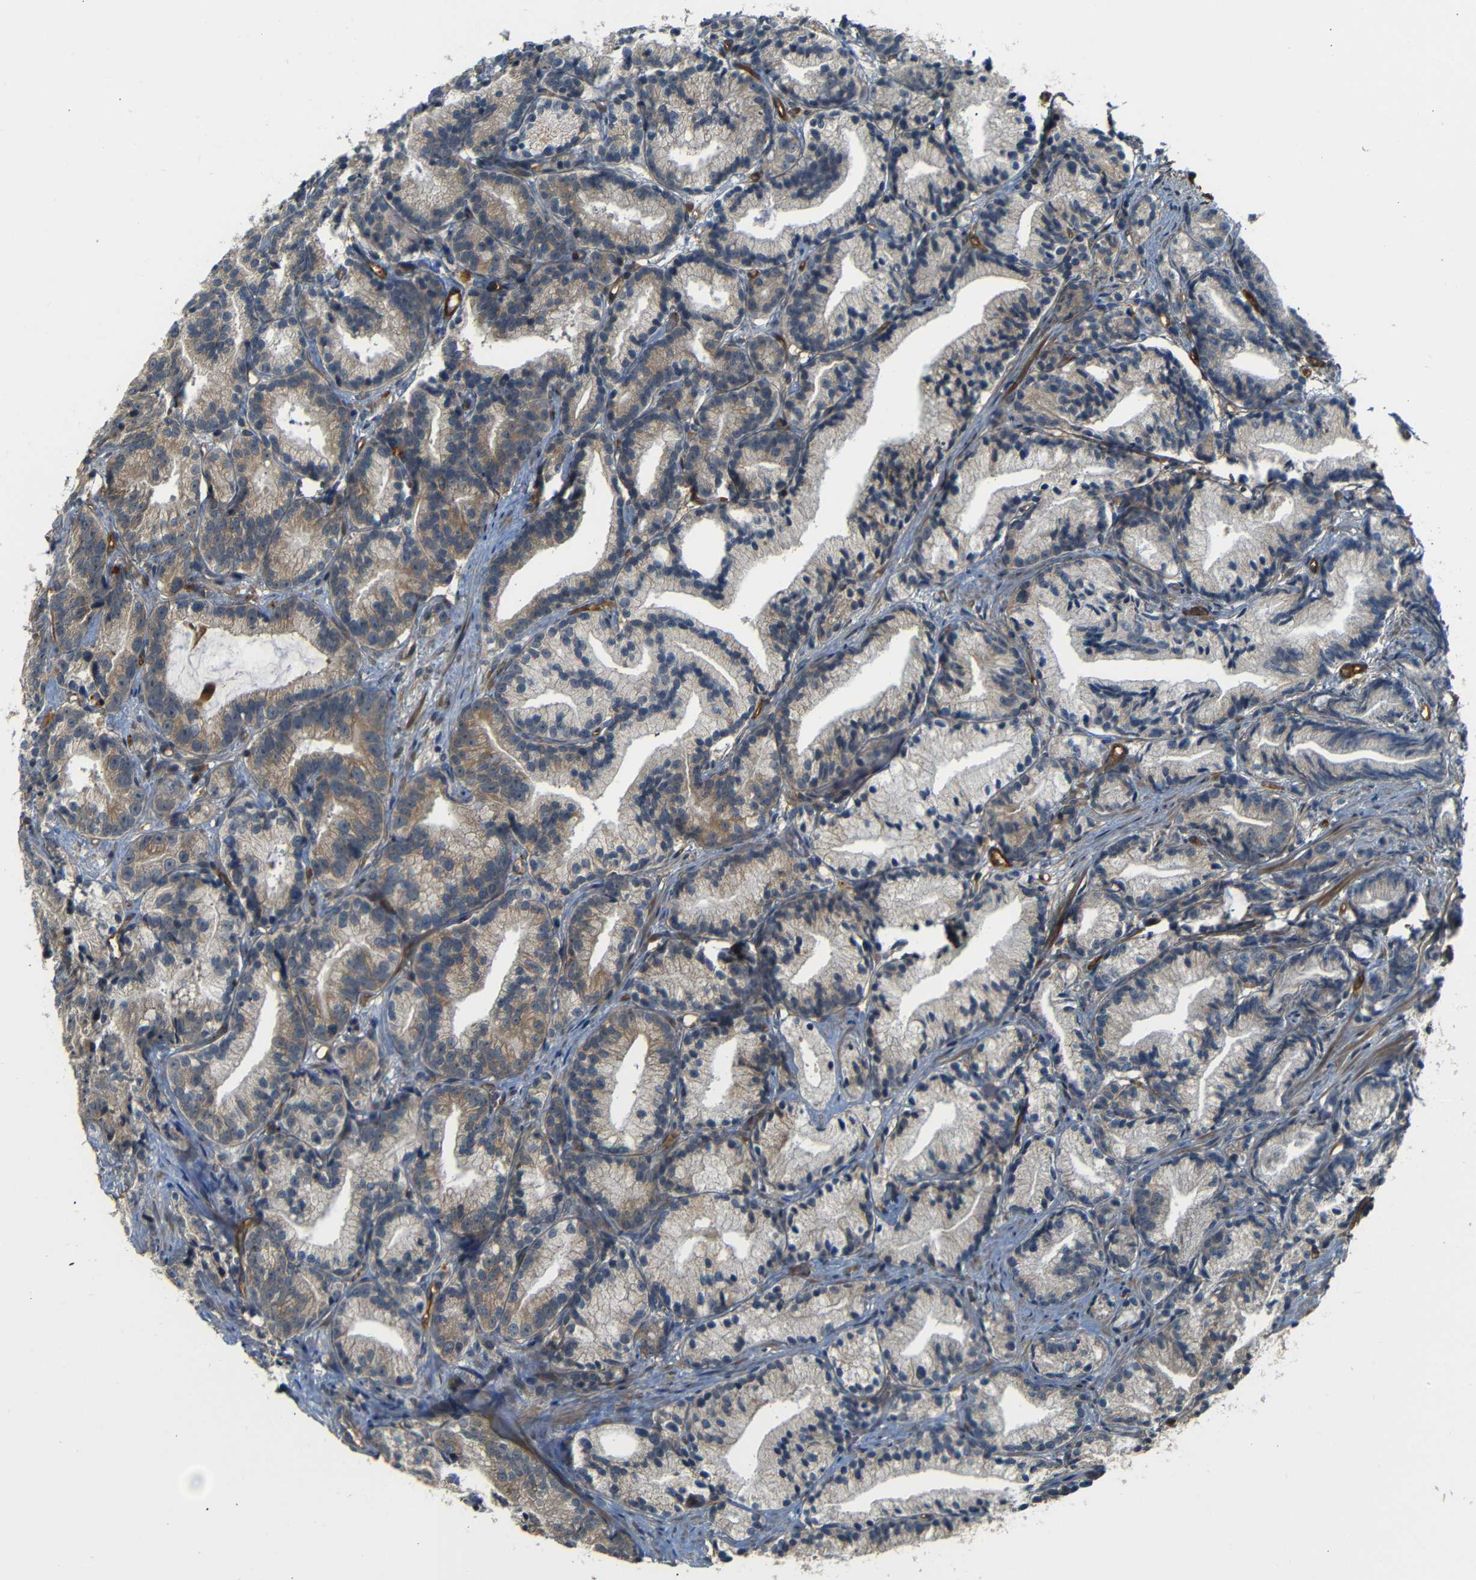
{"staining": {"intensity": "weak", "quantity": "25%-75%", "location": "cytoplasmic/membranous"}, "tissue": "prostate cancer", "cell_type": "Tumor cells", "image_type": "cancer", "snomed": [{"axis": "morphology", "description": "Adenocarcinoma, Low grade"}, {"axis": "topography", "description": "Prostate"}], "caption": "Prostate cancer tissue reveals weak cytoplasmic/membranous expression in about 25%-75% of tumor cells (DAB (3,3'-diaminobenzidine) IHC, brown staining for protein, blue staining for nuclei).", "gene": "RELL1", "patient": {"sex": "male", "age": 89}}